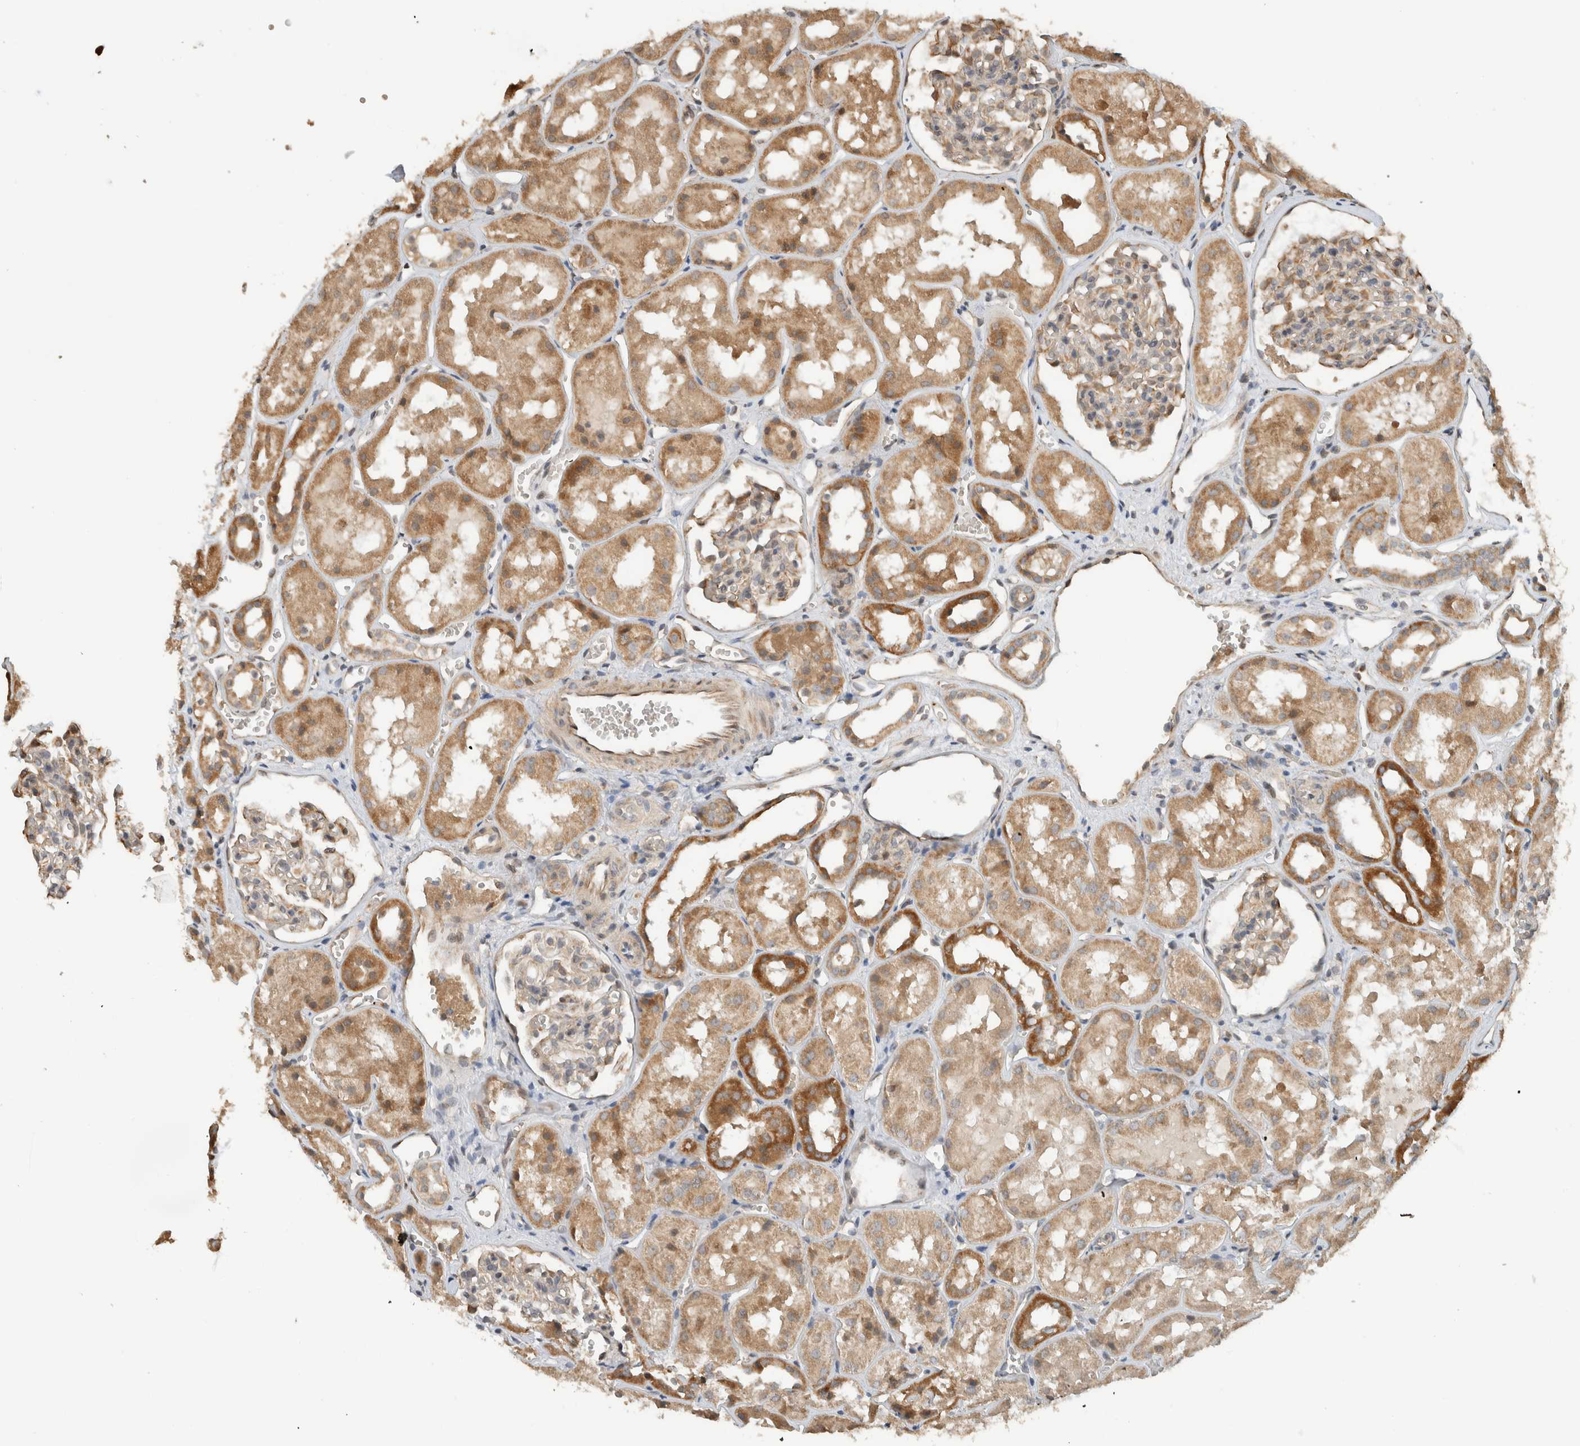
{"staining": {"intensity": "weak", "quantity": "<25%", "location": "cytoplasmic/membranous"}, "tissue": "kidney", "cell_type": "Cells in glomeruli", "image_type": "normal", "snomed": [{"axis": "morphology", "description": "Normal tissue, NOS"}, {"axis": "topography", "description": "Kidney"}], "caption": "A photomicrograph of kidney stained for a protein exhibits no brown staining in cells in glomeruli.", "gene": "GINS4", "patient": {"sex": "male", "age": 16}}